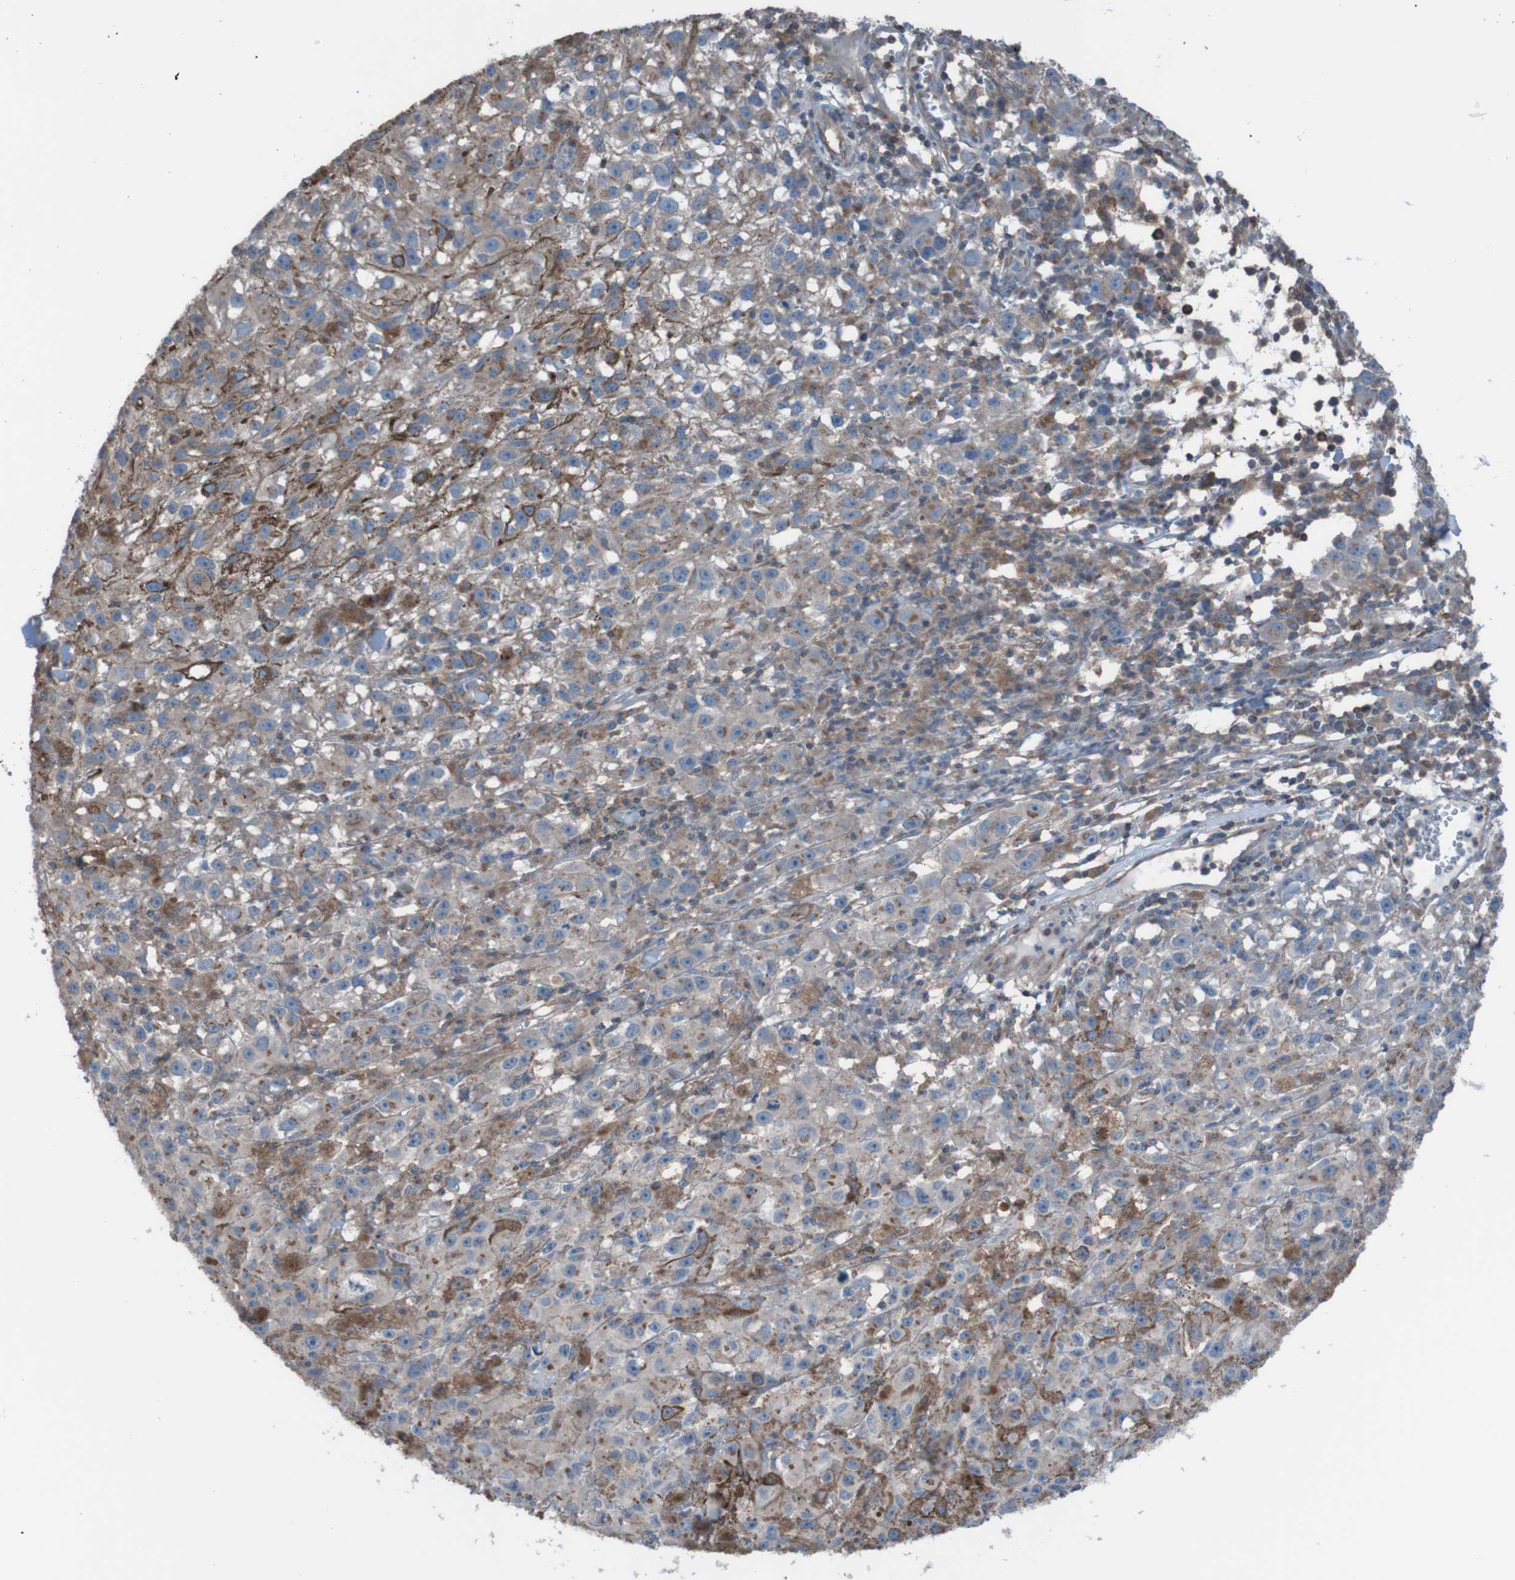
{"staining": {"intensity": "negative", "quantity": "none", "location": "none"}, "tissue": "melanoma", "cell_type": "Tumor cells", "image_type": "cancer", "snomed": [{"axis": "morphology", "description": "Malignant melanoma, NOS"}, {"axis": "topography", "description": "Skin"}], "caption": "Melanoma was stained to show a protein in brown. There is no significant staining in tumor cells. (Brightfield microscopy of DAB immunohistochemistry at high magnification).", "gene": "MINAR1", "patient": {"sex": "female", "age": 104}}